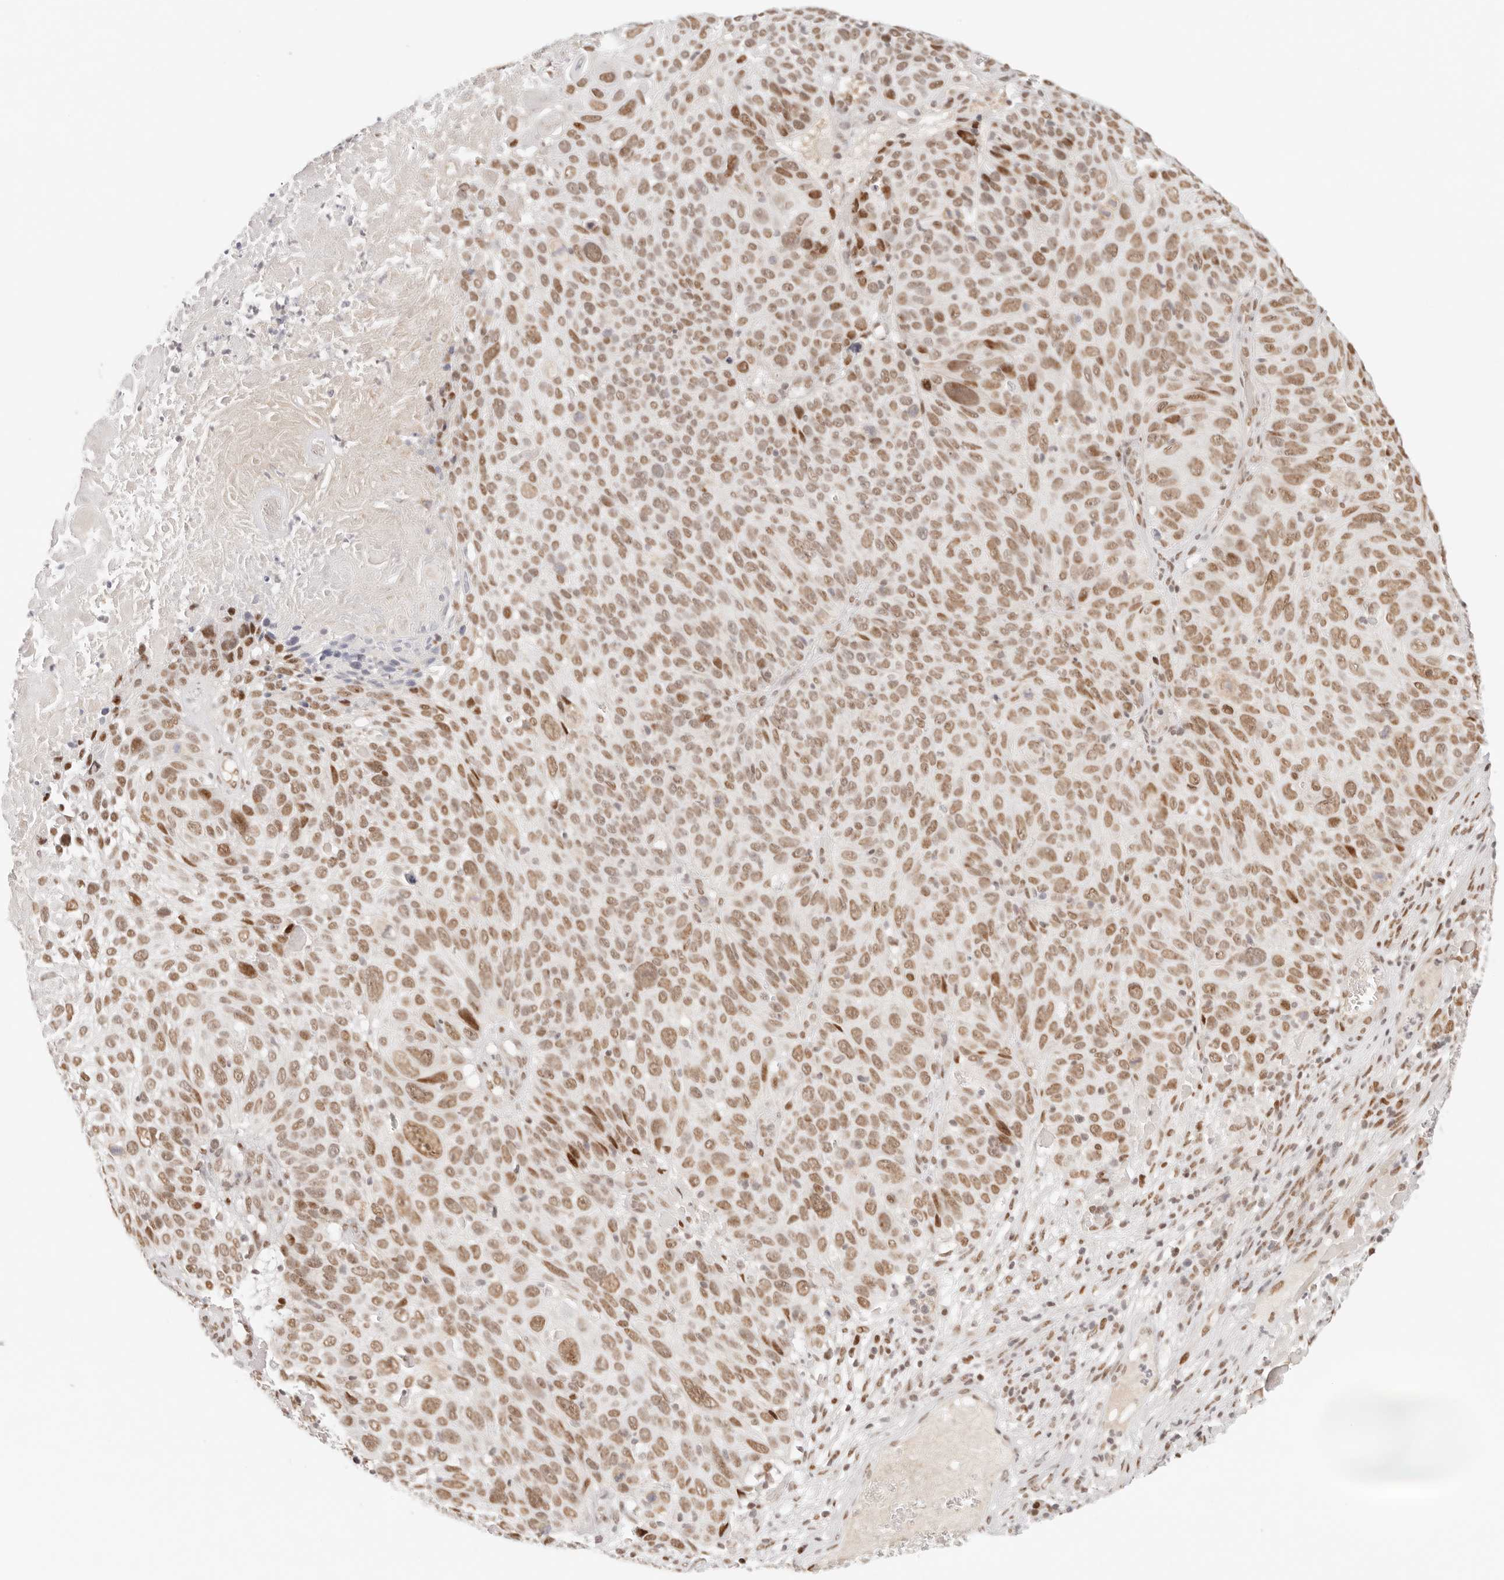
{"staining": {"intensity": "strong", "quantity": ">75%", "location": "nuclear"}, "tissue": "cervical cancer", "cell_type": "Tumor cells", "image_type": "cancer", "snomed": [{"axis": "morphology", "description": "Squamous cell carcinoma, NOS"}, {"axis": "topography", "description": "Cervix"}], "caption": "A micrograph showing strong nuclear expression in approximately >75% of tumor cells in cervical squamous cell carcinoma, as visualized by brown immunohistochemical staining.", "gene": "HOXC5", "patient": {"sex": "female", "age": 74}}